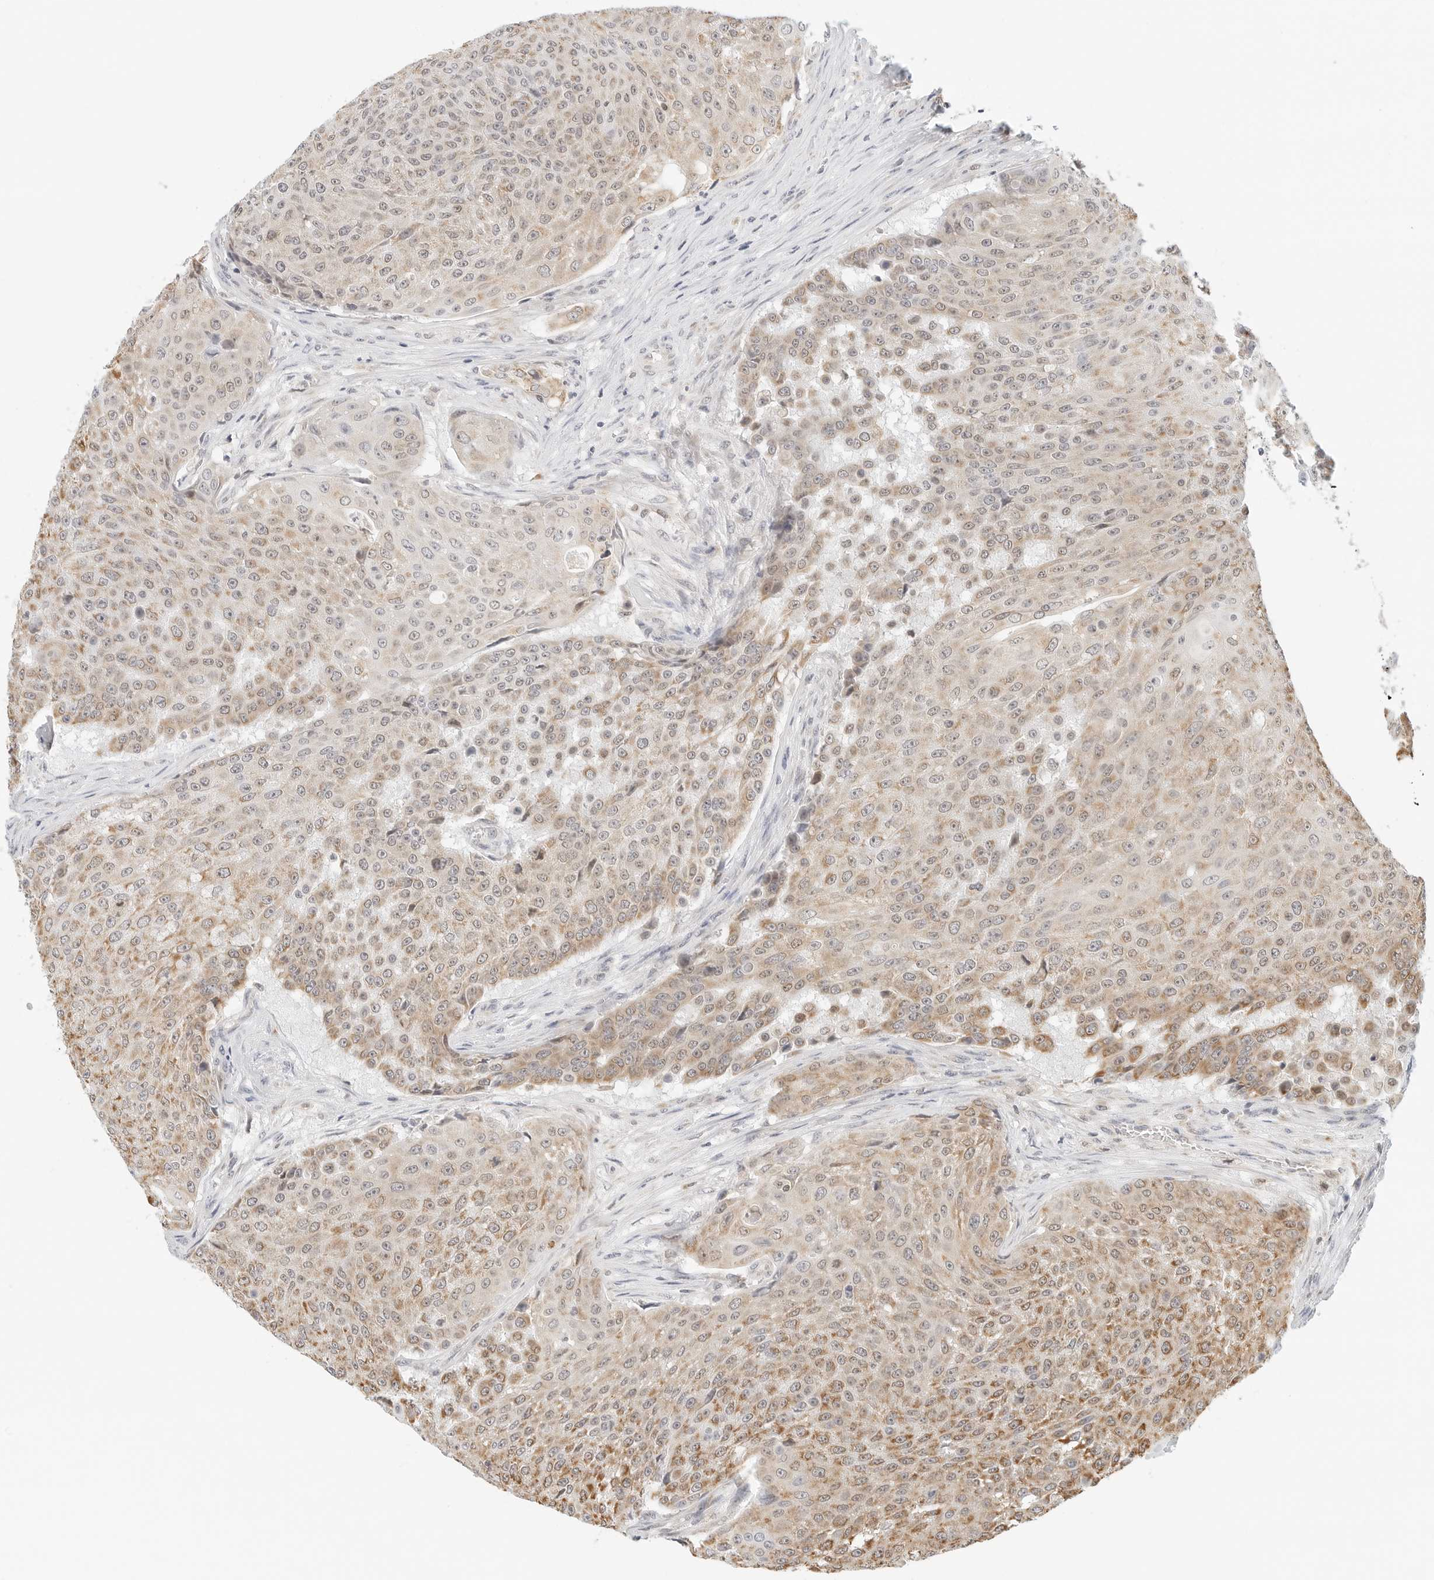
{"staining": {"intensity": "moderate", "quantity": "25%-75%", "location": "cytoplasmic/membranous"}, "tissue": "urothelial cancer", "cell_type": "Tumor cells", "image_type": "cancer", "snomed": [{"axis": "morphology", "description": "Urothelial carcinoma, High grade"}, {"axis": "topography", "description": "Urinary bladder"}], "caption": "Tumor cells display medium levels of moderate cytoplasmic/membranous positivity in about 25%-75% of cells in human urothelial carcinoma (high-grade).", "gene": "ATL1", "patient": {"sex": "female", "age": 63}}